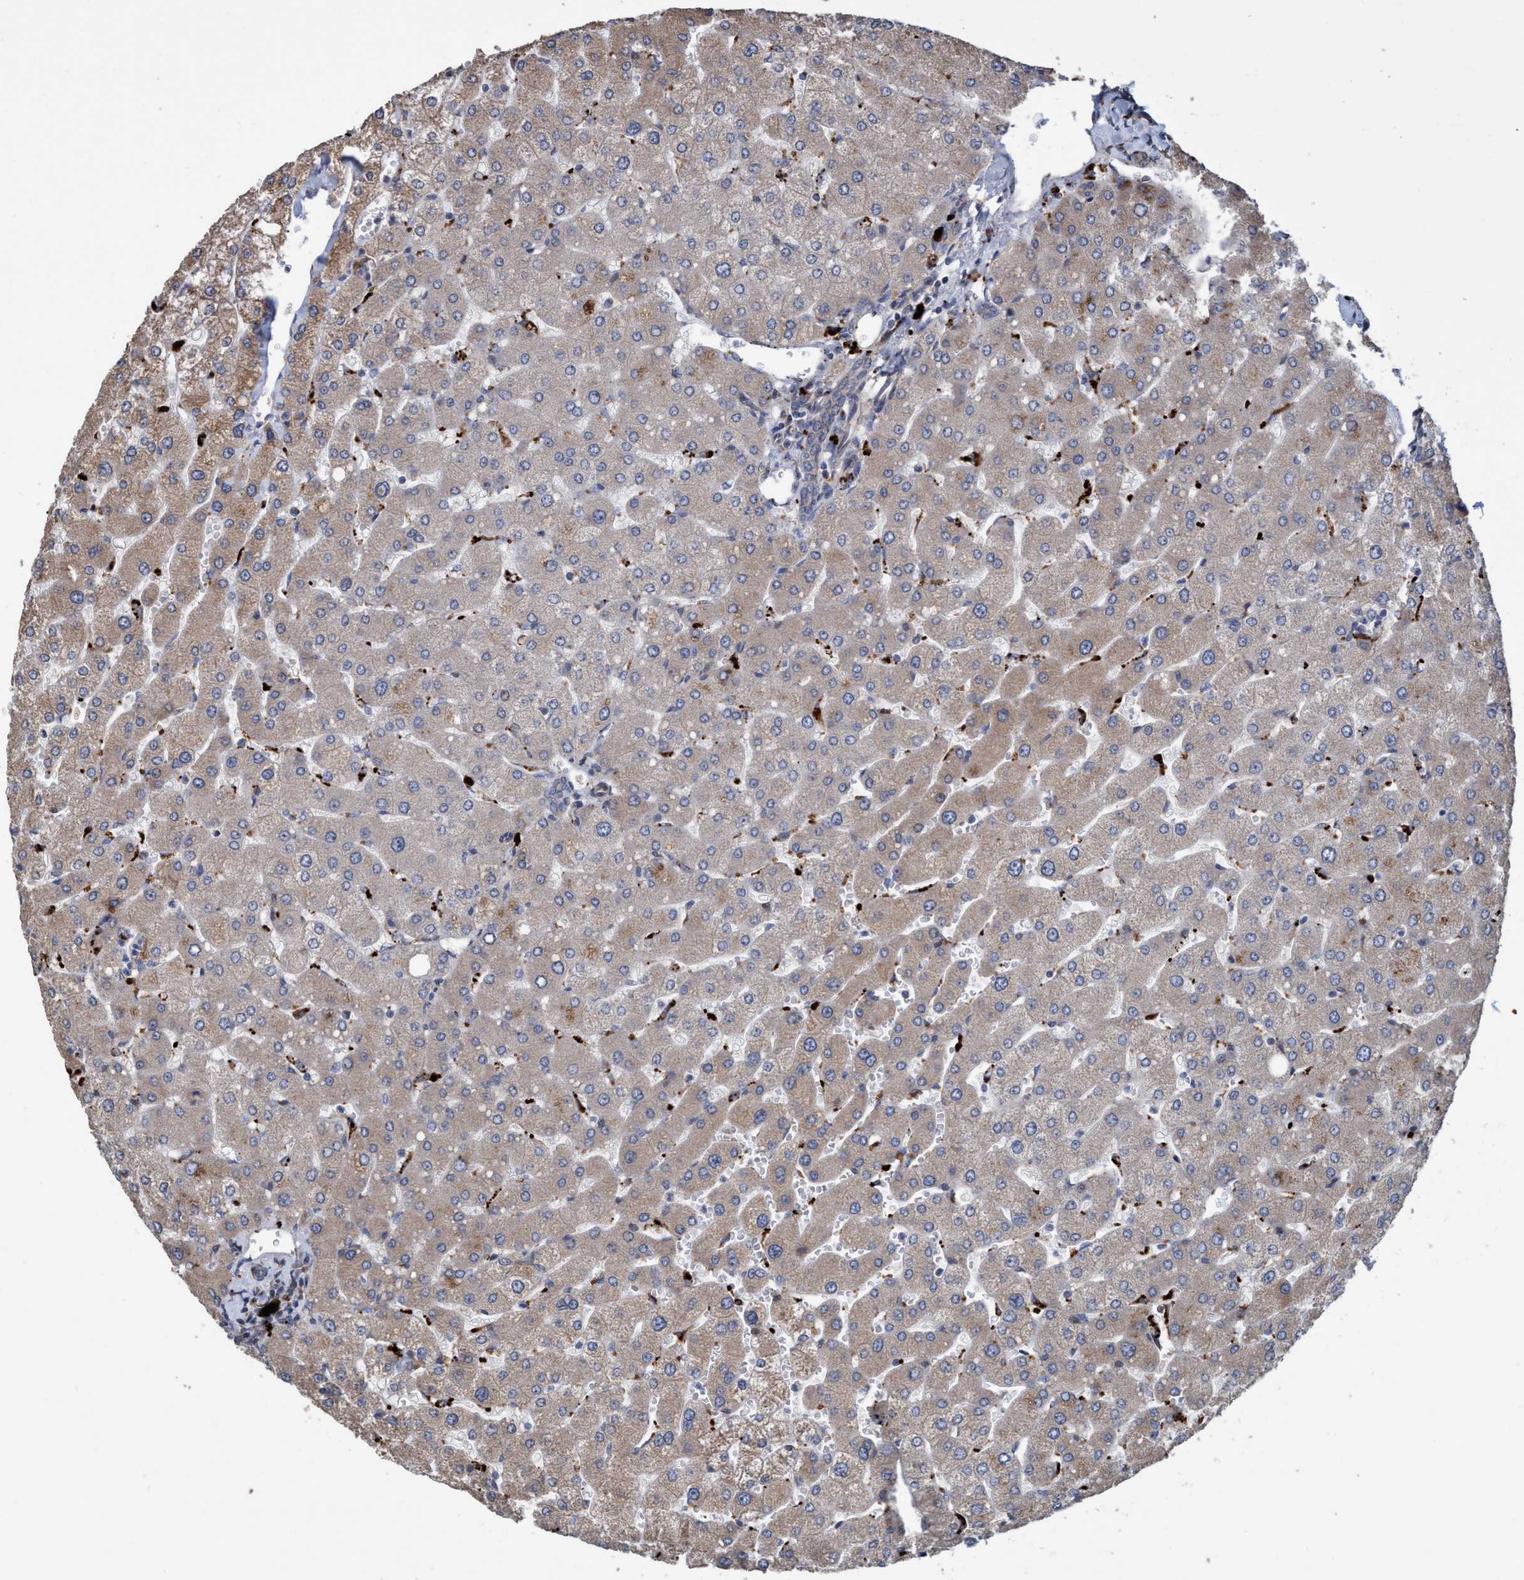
{"staining": {"intensity": "negative", "quantity": "none", "location": "none"}, "tissue": "liver", "cell_type": "Cholangiocytes", "image_type": "normal", "snomed": [{"axis": "morphology", "description": "Normal tissue, NOS"}, {"axis": "topography", "description": "Liver"}], "caption": "A photomicrograph of liver stained for a protein displays no brown staining in cholangiocytes. (DAB (3,3'-diaminobenzidine) immunohistochemistry with hematoxylin counter stain).", "gene": "BBS9", "patient": {"sex": "male", "age": 55}}